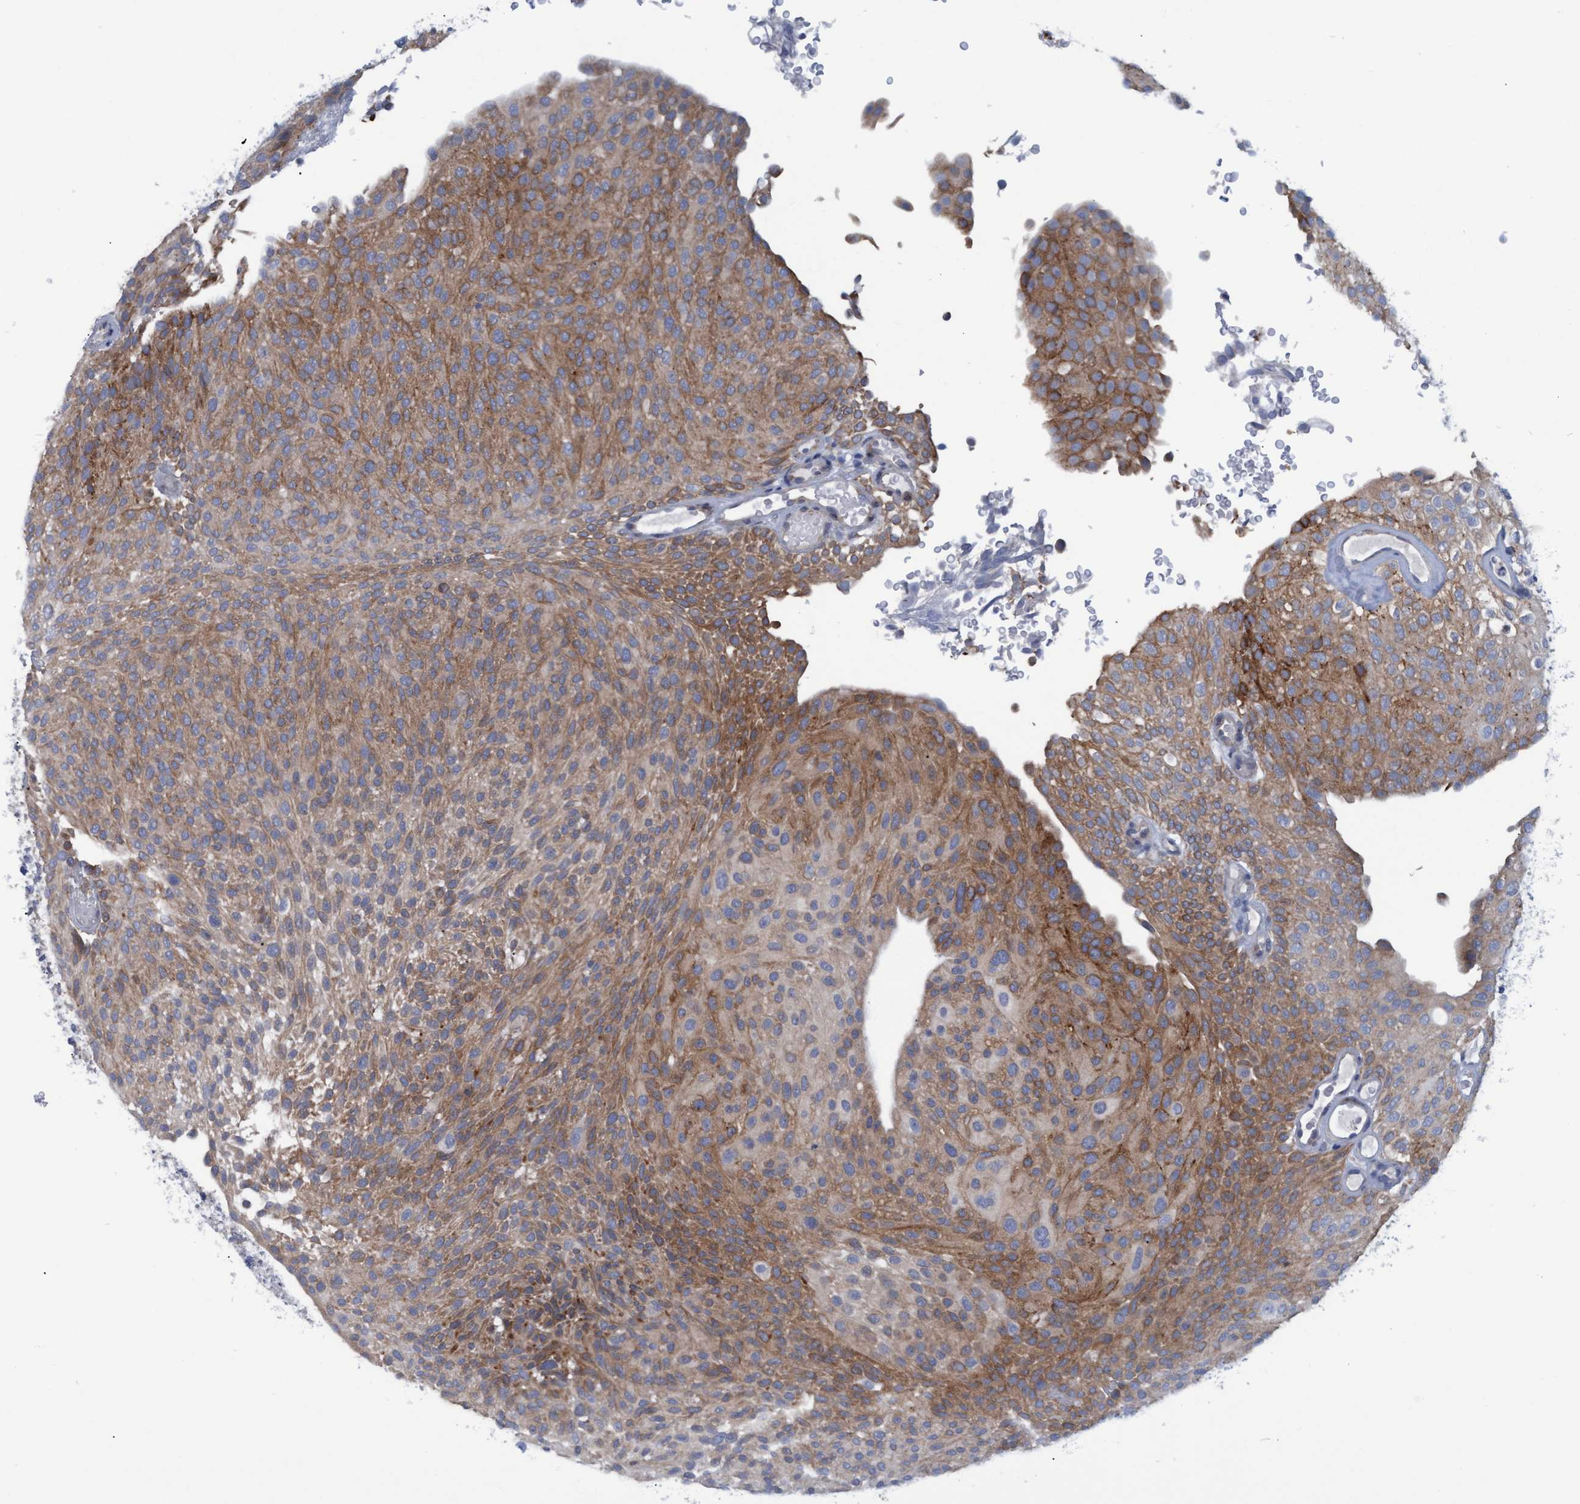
{"staining": {"intensity": "moderate", "quantity": "25%-75%", "location": "cytoplasmic/membranous"}, "tissue": "urothelial cancer", "cell_type": "Tumor cells", "image_type": "cancer", "snomed": [{"axis": "morphology", "description": "Urothelial carcinoma, Low grade"}, {"axis": "topography", "description": "Urinary bladder"}], "caption": "A brown stain shows moderate cytoplasmic/membranous positivity of a protein in human urothelial cancer tumor cells.", "gene": "SSTR3", "patient": {"sex": "male", "age": 78}}